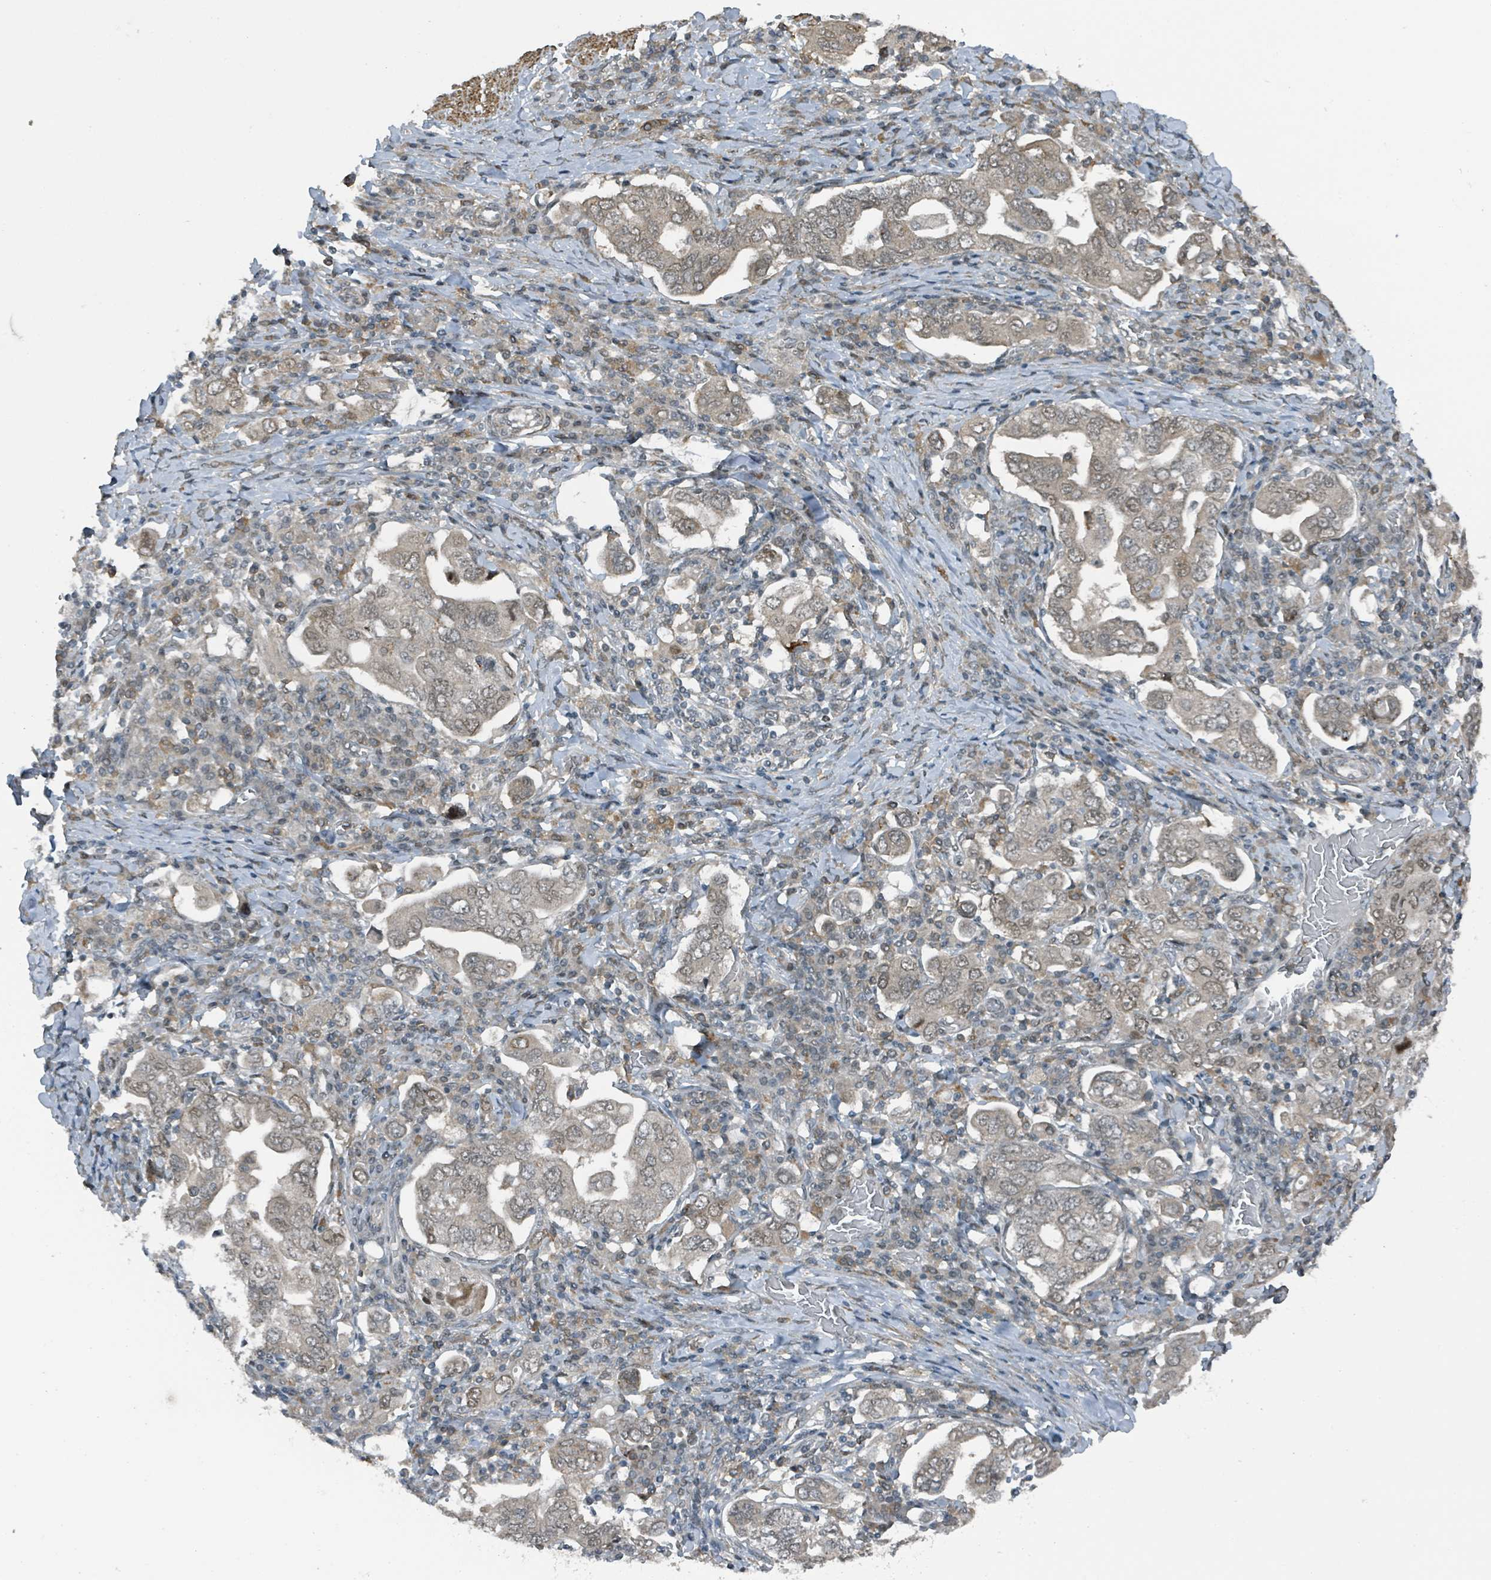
{"staining": {"intensity": "negative", "quantity": "none", "location": "none"}, "tissue": "stomach cancer", "cell_type": "Tumor cells", "image_type": "cancer", "snomed": [{"axis": "morphology", "description": "Adenocarcinoma, NOS"}, {"axis": "topography", "description": "Stomach, upper"}, {"axis": "topography", "description": "Stomach"}], "caption": "IHC of adenocarcinoma (stomach) displays no positivity in tumor cells.", "gene": "PHIP", "patient": {"sex": "male", "age": 62}}